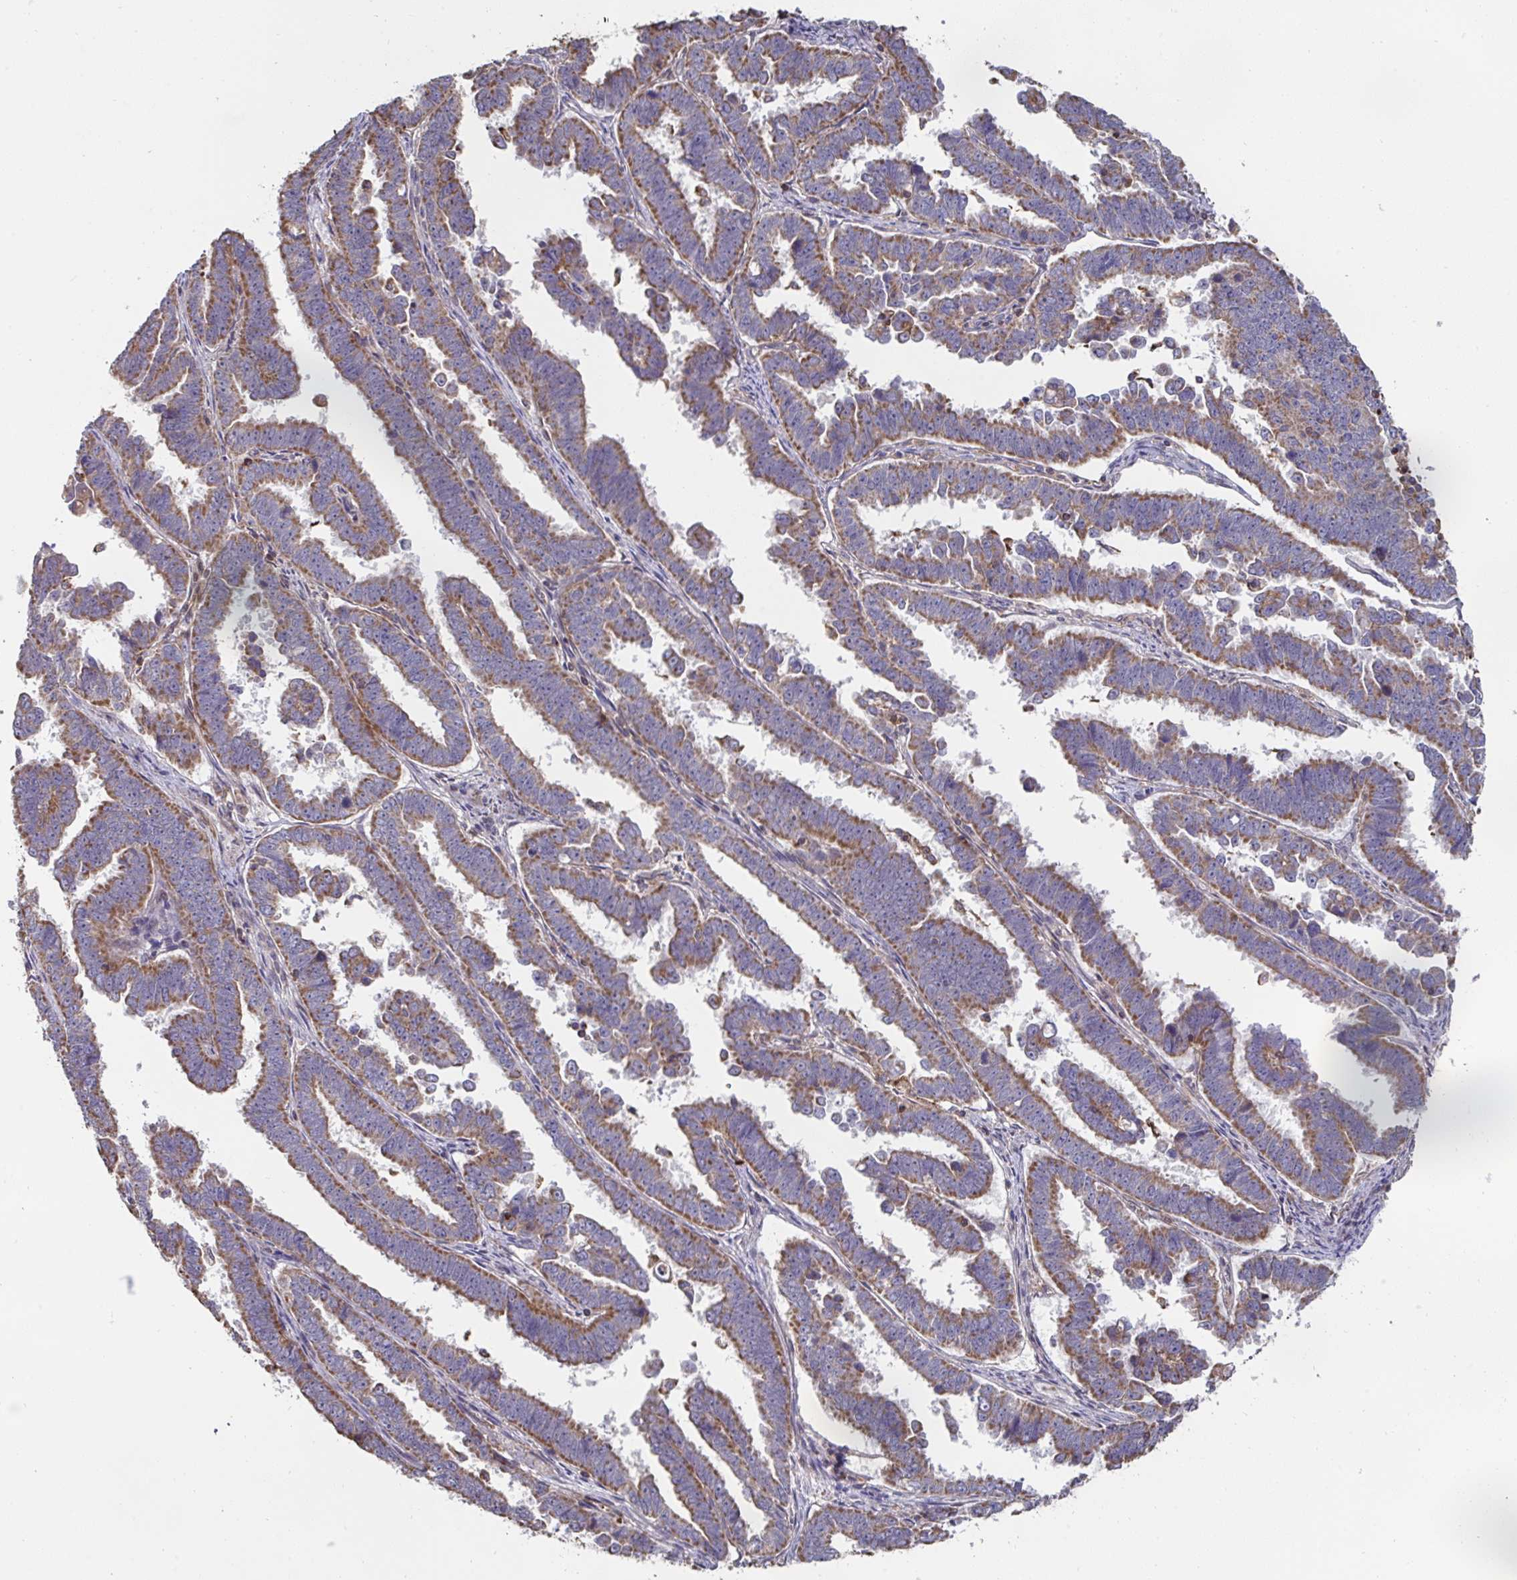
{"staining": {"intensity": "moderate", "quantity": ">75%", "location": "cytoplasmic/membranous"}, "tissue": "endometrial cancer", "cell_type": "Tumor cells", "image_type": "cancer", "snomed": [{"axis": "morphology", "description": "Adenocarcinoma, NOS"}, {"axis": "topography", "description": "Endometrium"}], "caption": "Endometrial cancer was stained to show a protein in brown. There is medium levels of moderate cytoplasmic/membranous staining in approximately >75% of tumor cells.", "gene": "DZANK1", "patient": {"sex": "female", "age": 75}}